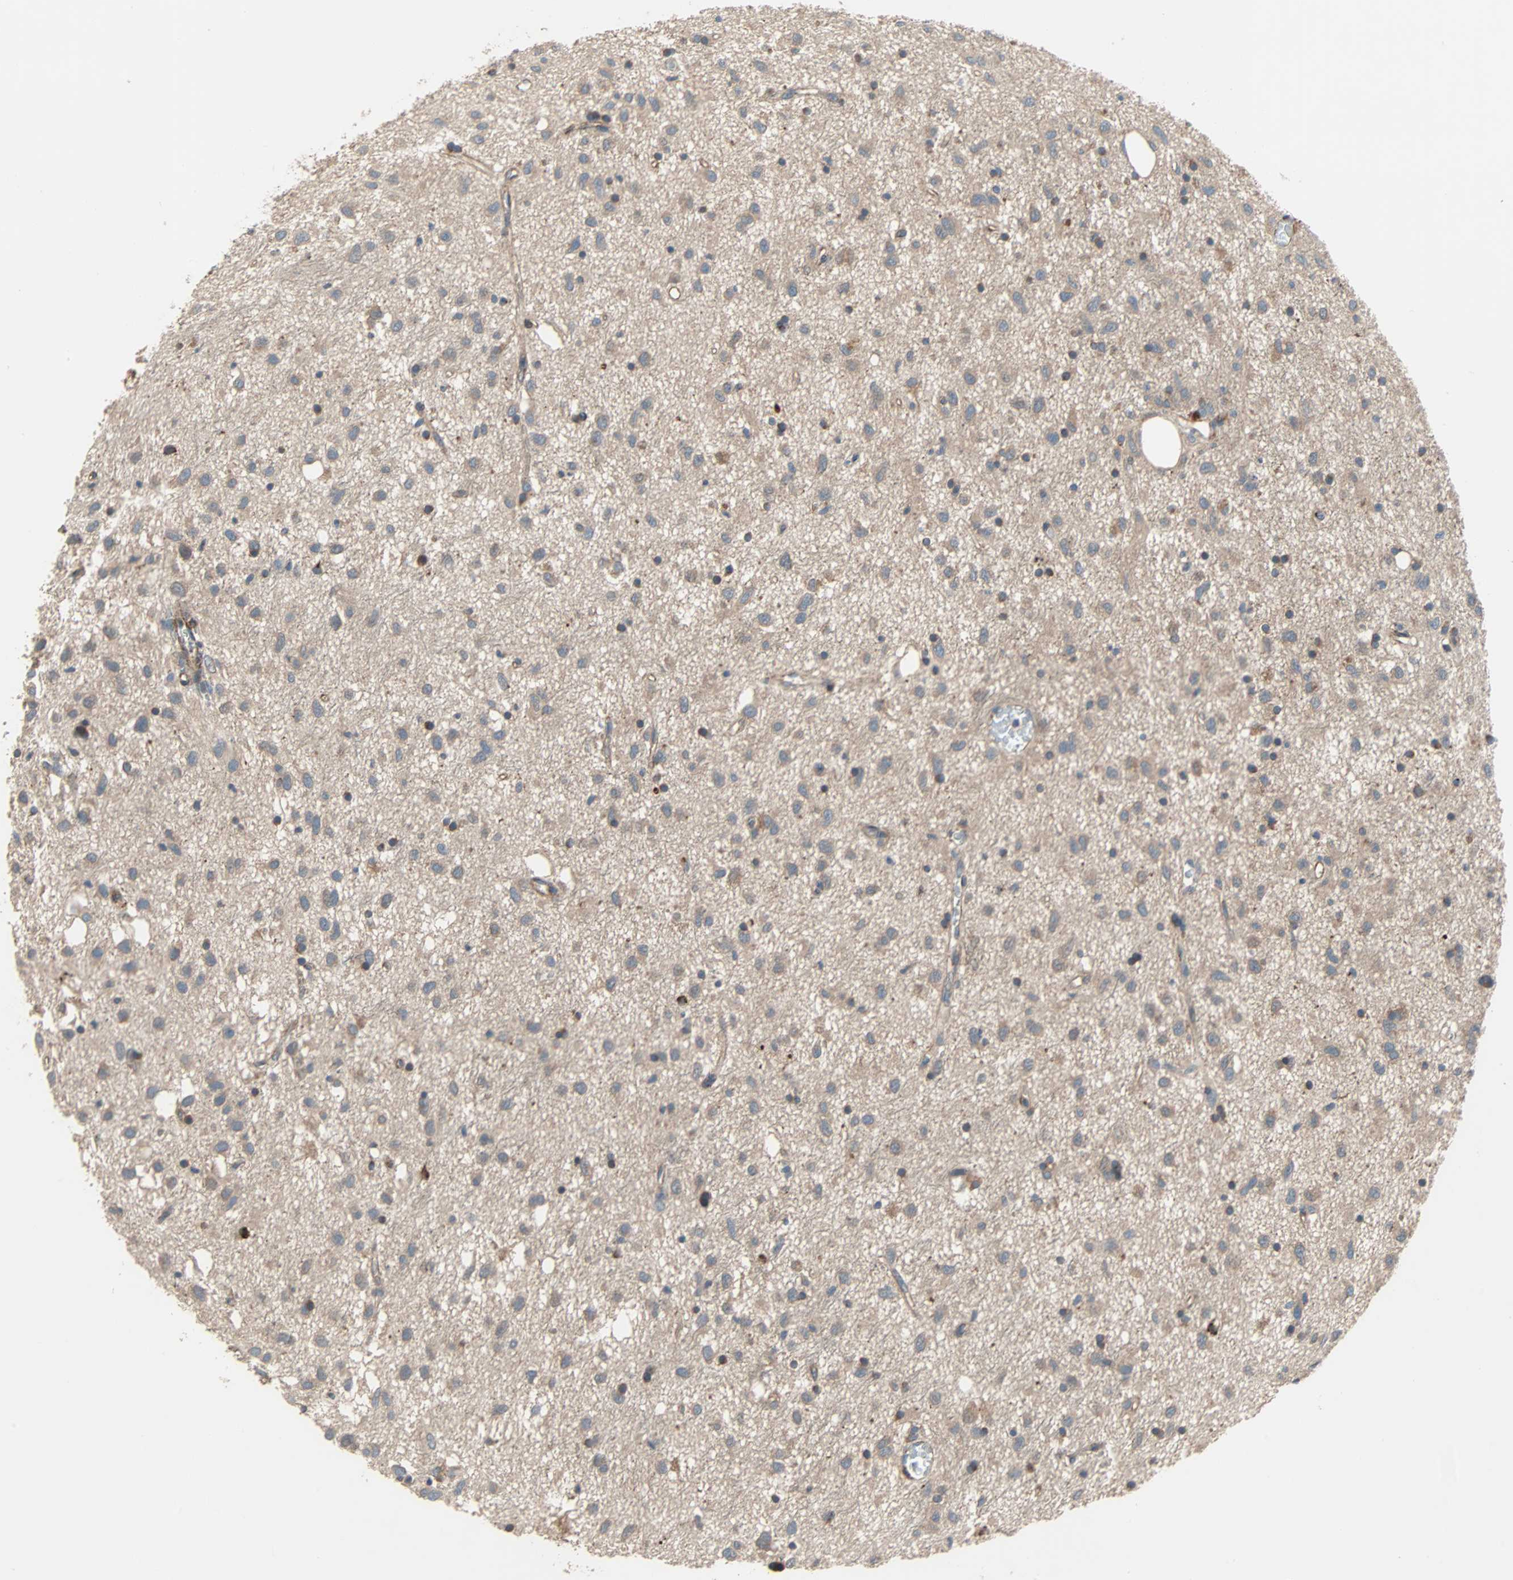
{"staining": {"intensity": "weak", "quantity": ">75%", "location": "cytoplasmic/membranous"}, "tissue": "glioma", "cell_type": "Tumor cells", "image_type": "cancer", "snomed": [{"axis": "morphology", "description": "Glioma, malignant, Low grade"}, {"axis": "topography", "description": "Brain"}], "caption": "Brown immunohistochemical staining in human malignant low-grade glioma shows weak cytoplasmic/membranous expression in approximately >75% of tumor cells. (IHC, brightfield microscopy, high magnification).", "gene": "XYLT1", "patient": {"sex": "male", "age": 77}}